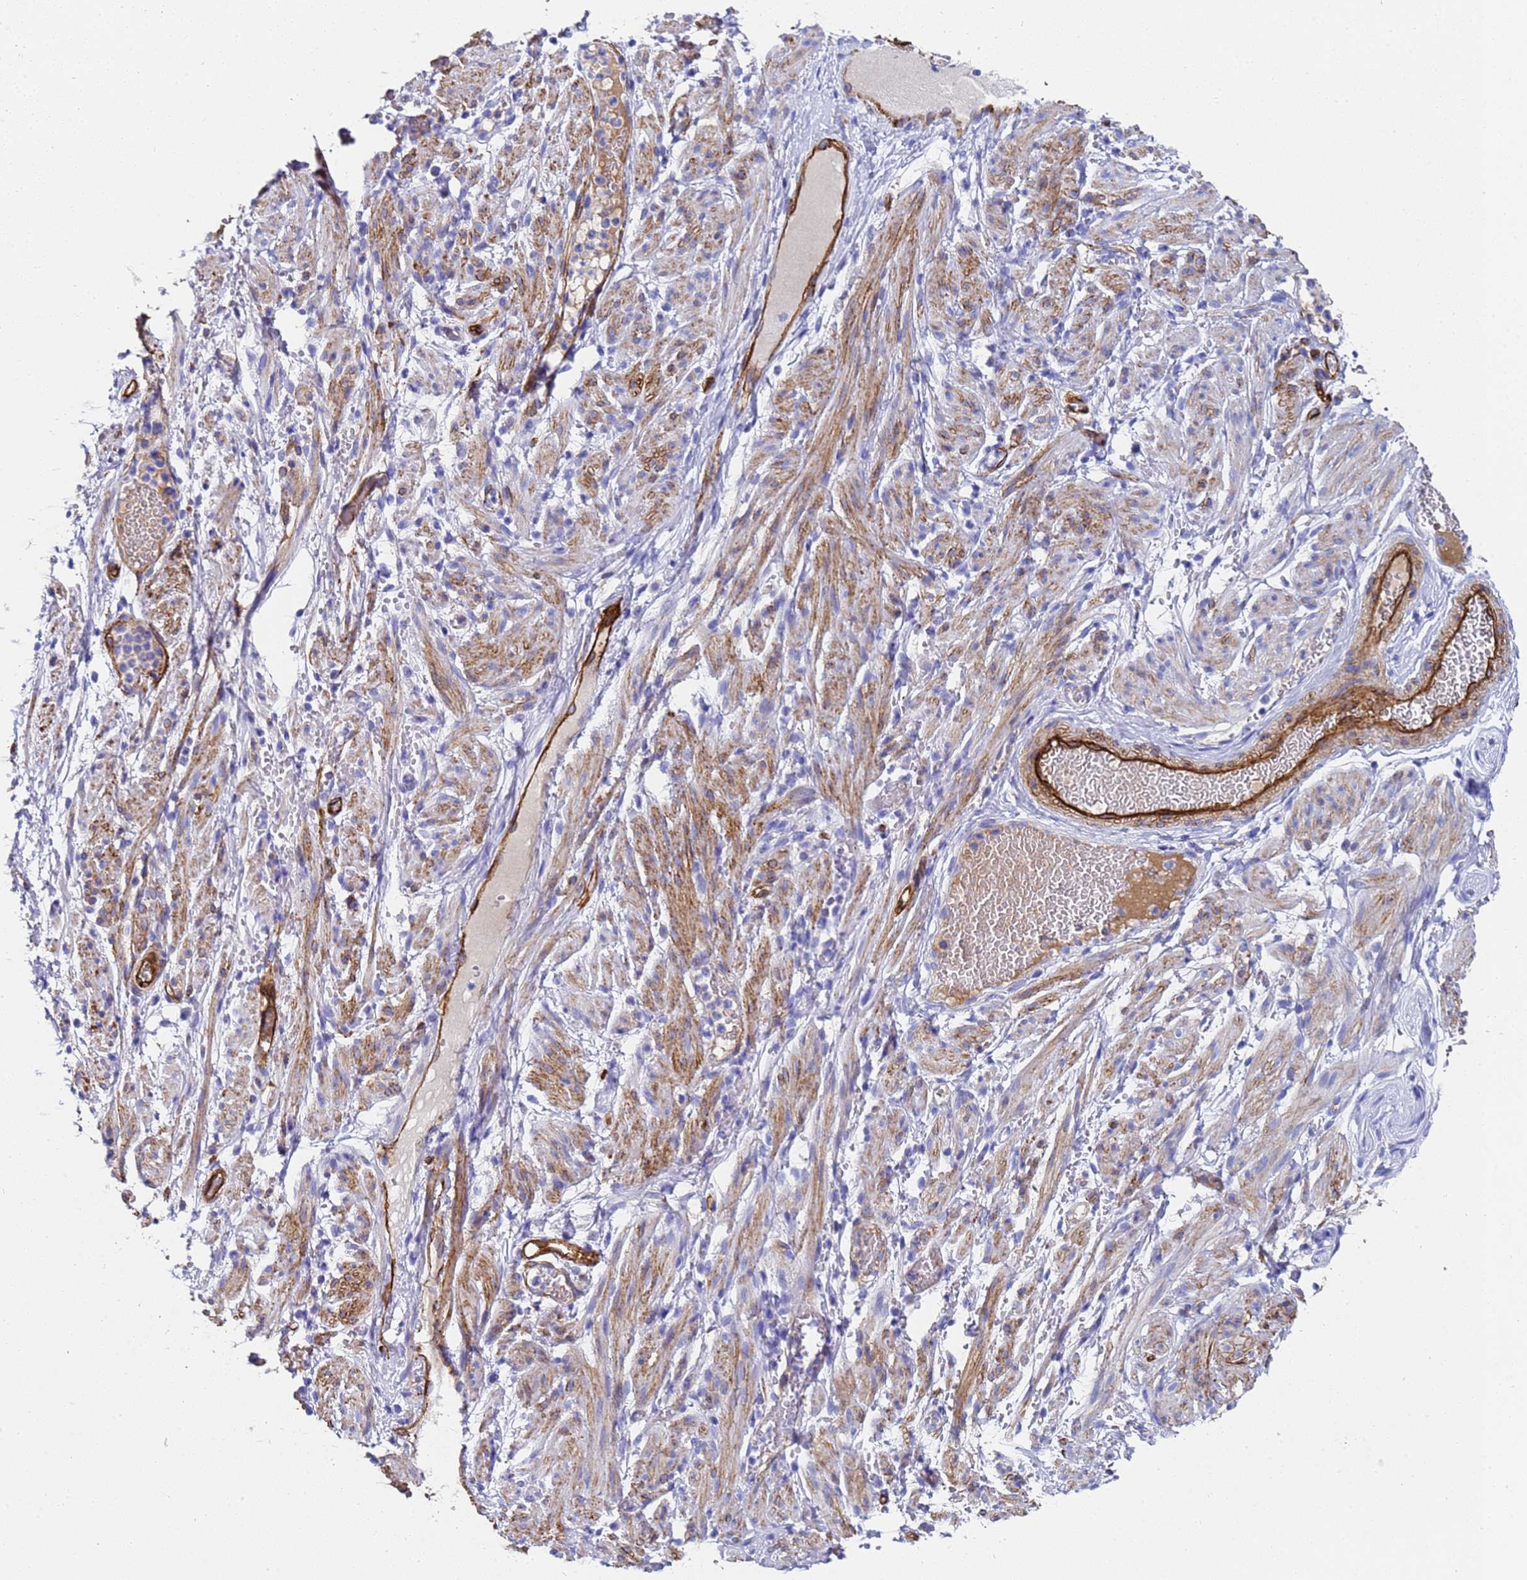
{"staining": {"intensity": "strong", "quantity": ">75%", "location": "cytoplasmic/membranous"}, "tissue": "adipose tissue", "cell_type": "Adipocytes", "image_type": "normal", "snomed": [{"axis": "morphology", "description": "Normal tissue, NOS"}, {"axis": "topography", "description": "Smooth muscle"}, {"axis": "topography", "description": "Peripheral nerve tissue"}], "caption": "The histopathology image shows immunohistochemical staining of normal adipose tissue. There is strong cytoplasmic/membranous staining is seen in approximately >75% of adipocytes.", "gene": "ADIPOQ", "patient": {"sex": "female", "age": 39}}